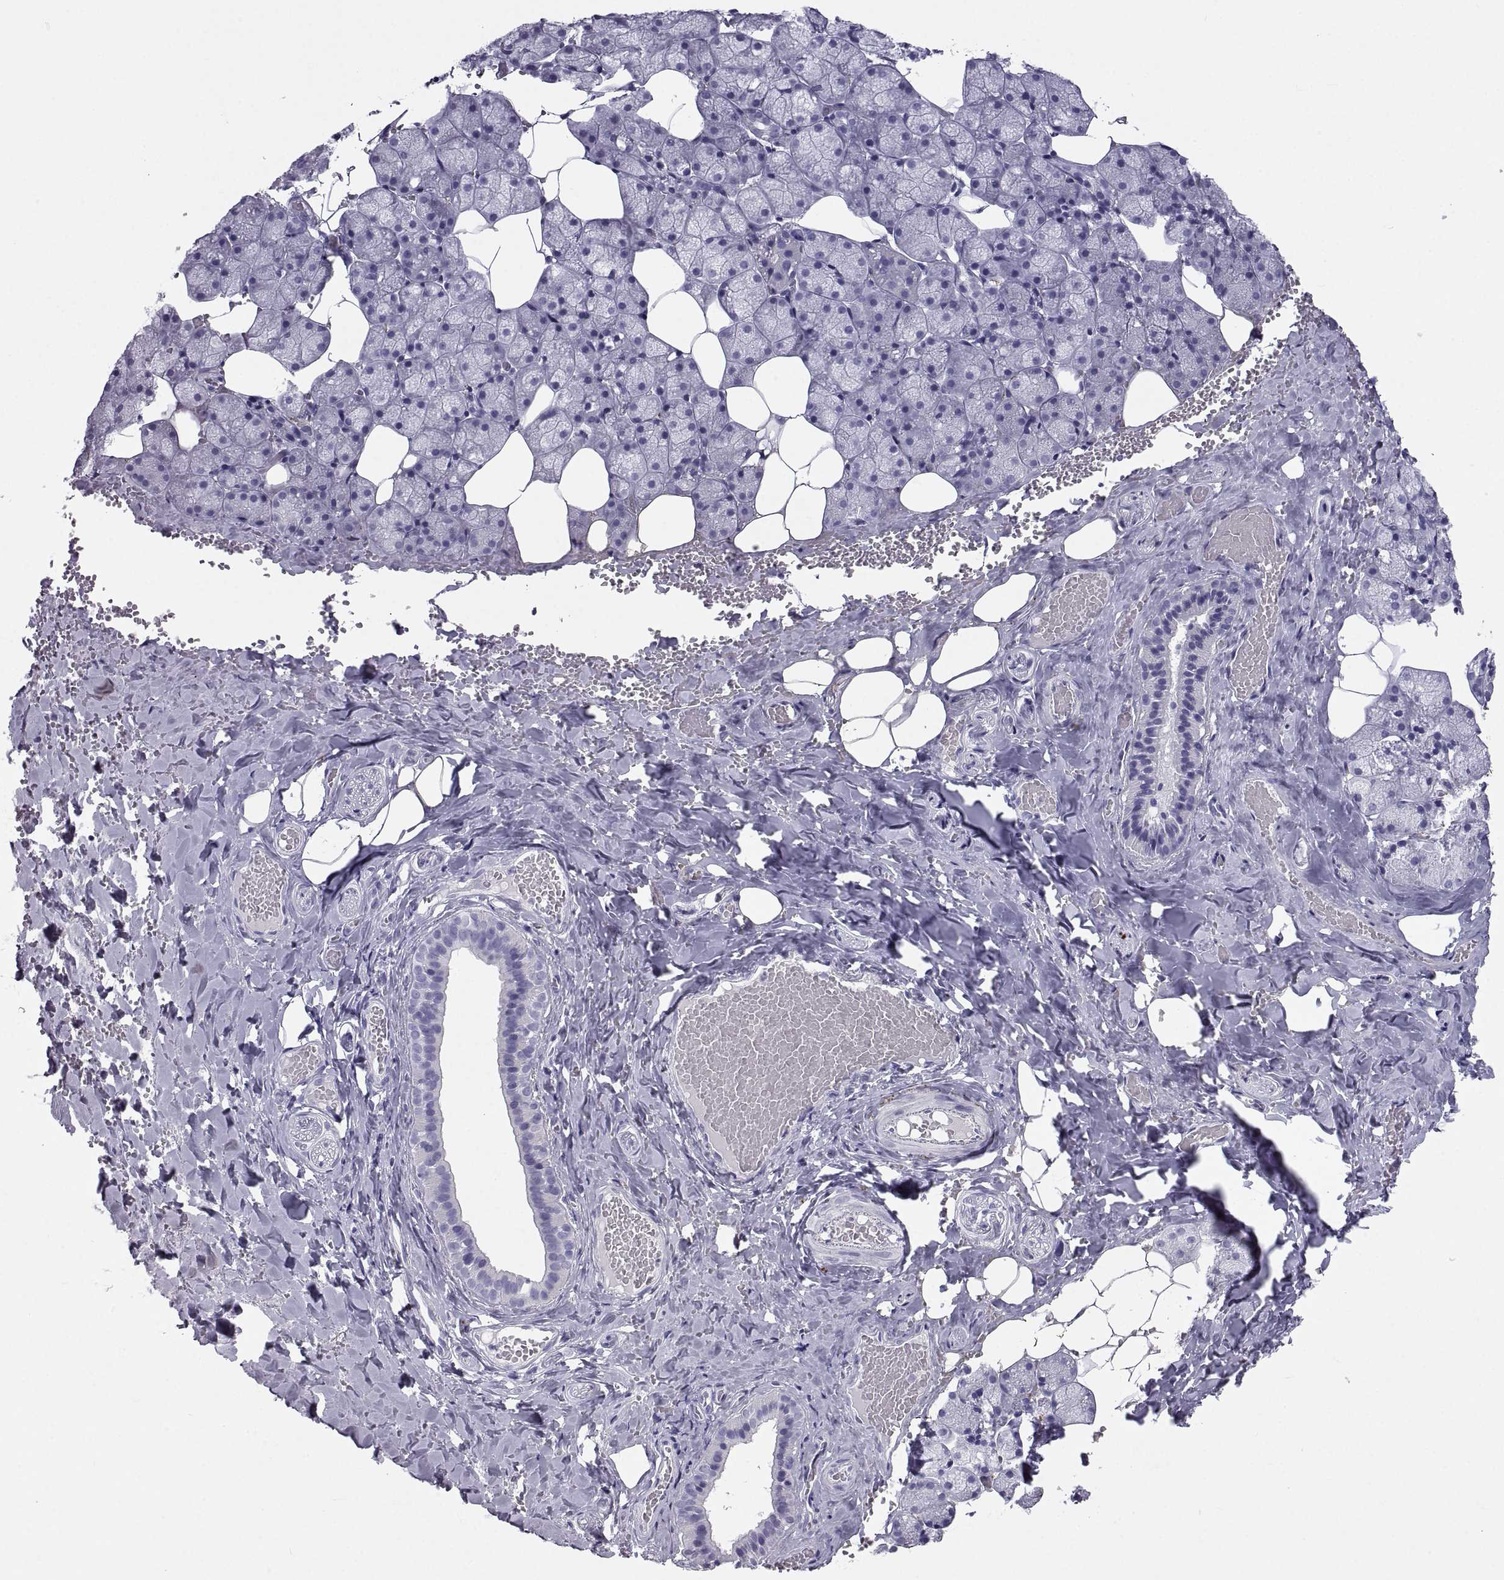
{"staining": {"intensity": "negative", "quantity": "none", "location": "none"}, "tissue": "salivary gland", "cell_type": "Glandular cells", "image_type": "normal", "snomed": [{"axis": "morphology", "description": "Normal tissue, NOS"}, {"axis": "topography", "description": "Salivary gland"}], "caption": "The image reveals no staining of glandular cells in normal salivary gland.", "gene": "PCSK1N", "patient": {"sex": "male", "age": 38}}